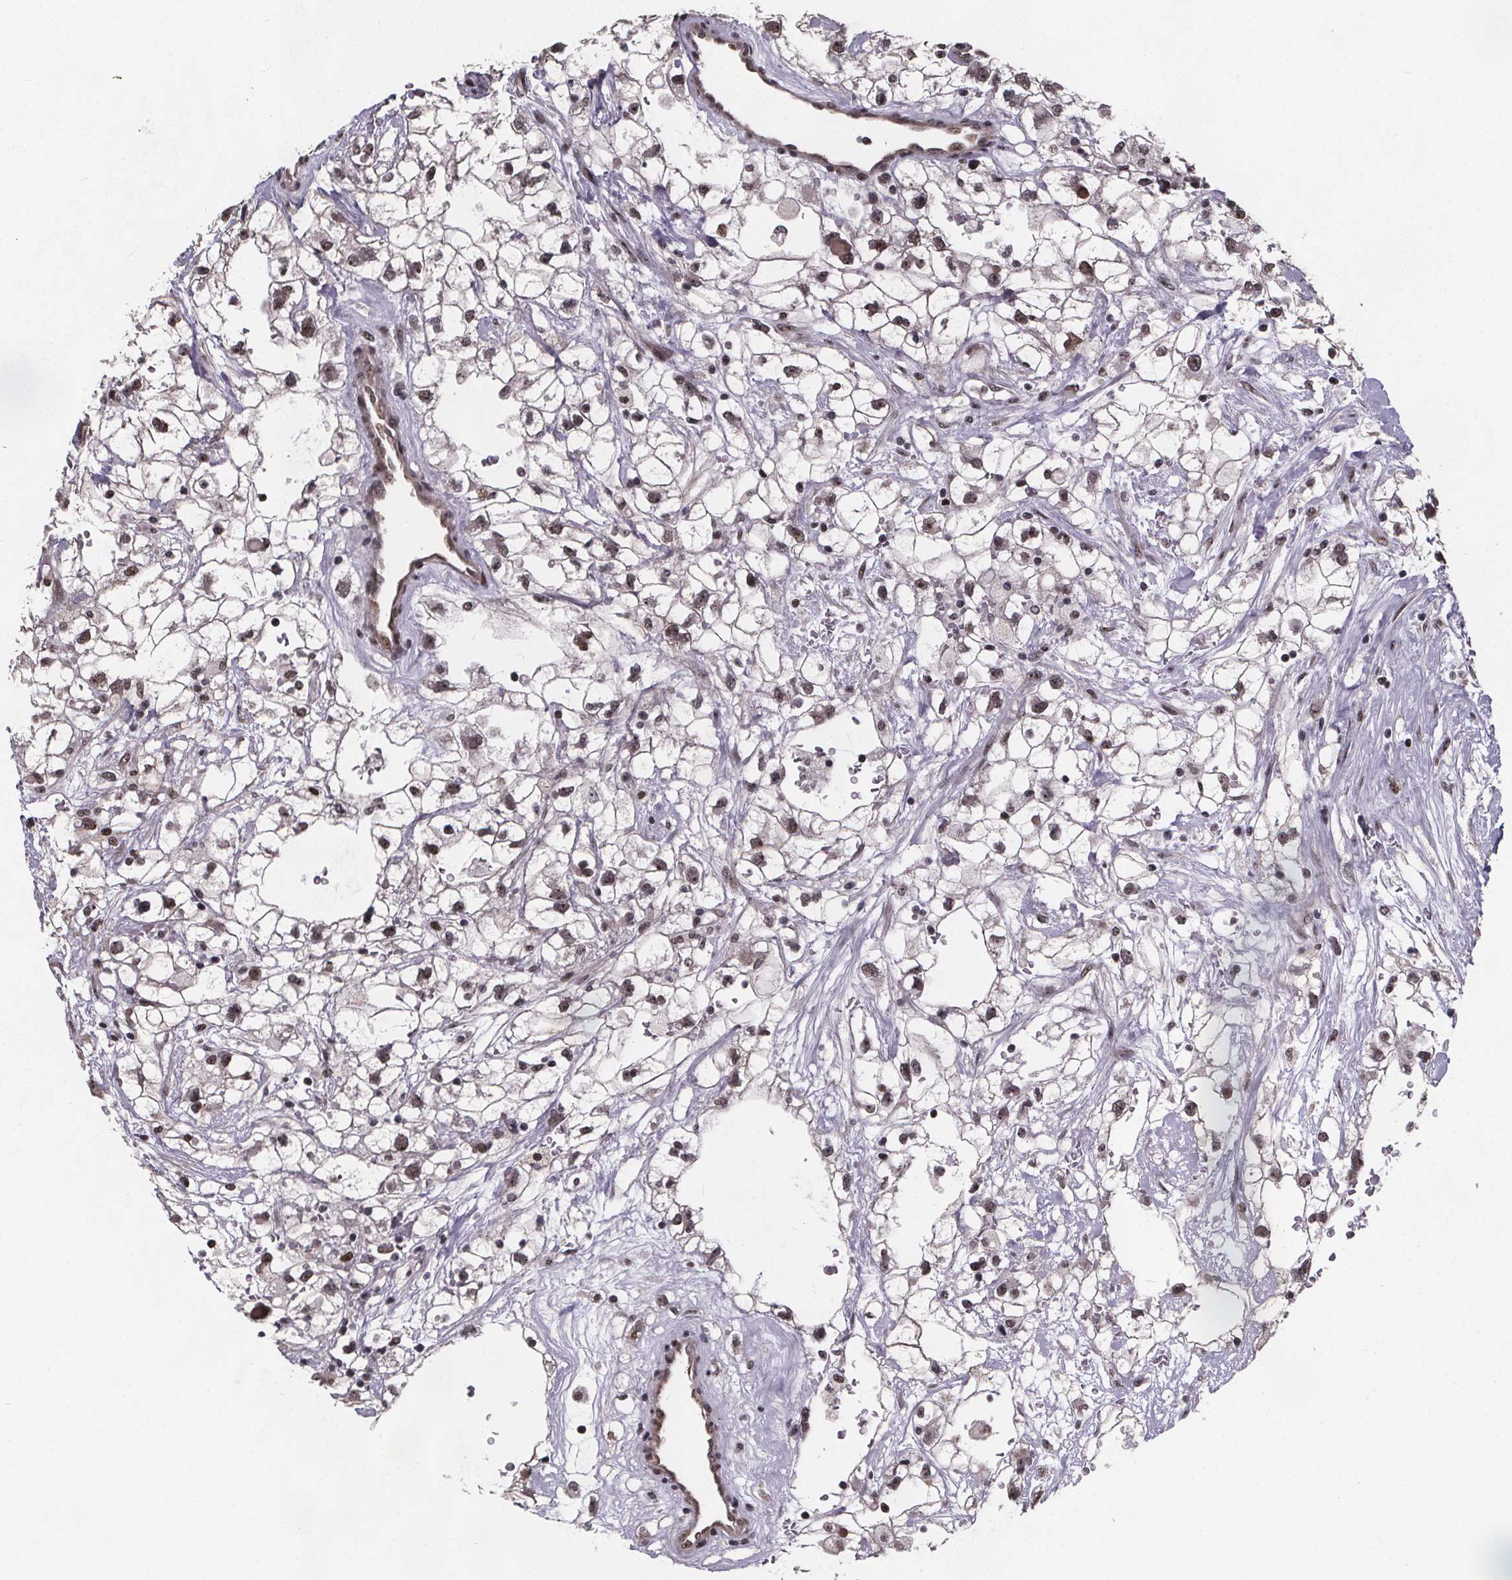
{"staining": {"intensity": "moderate", "quantity": "25%-75%", "location": "nuclear"}, "tissue": "renal cancer", "cell_type": "Tumor cells", "image_type": "cancer", "snomed": [{"axis": "morphology", "description": "Adenocarcinoma, NOS"}, {"axis": "topography", "description": "Kidney"}], "caption": "Protein expression analysis of human renal cancer reveals moderate nuclear staining in about 25%-75% of tumor cells. (Stains: DAB (3,3'-diaminobenzidine) in brown, nuclei in blue, Microscopy: brightfield microscopy at high magnification).", "gene": "U2SURP", "patient": {"sex": "male", "age": 59}}